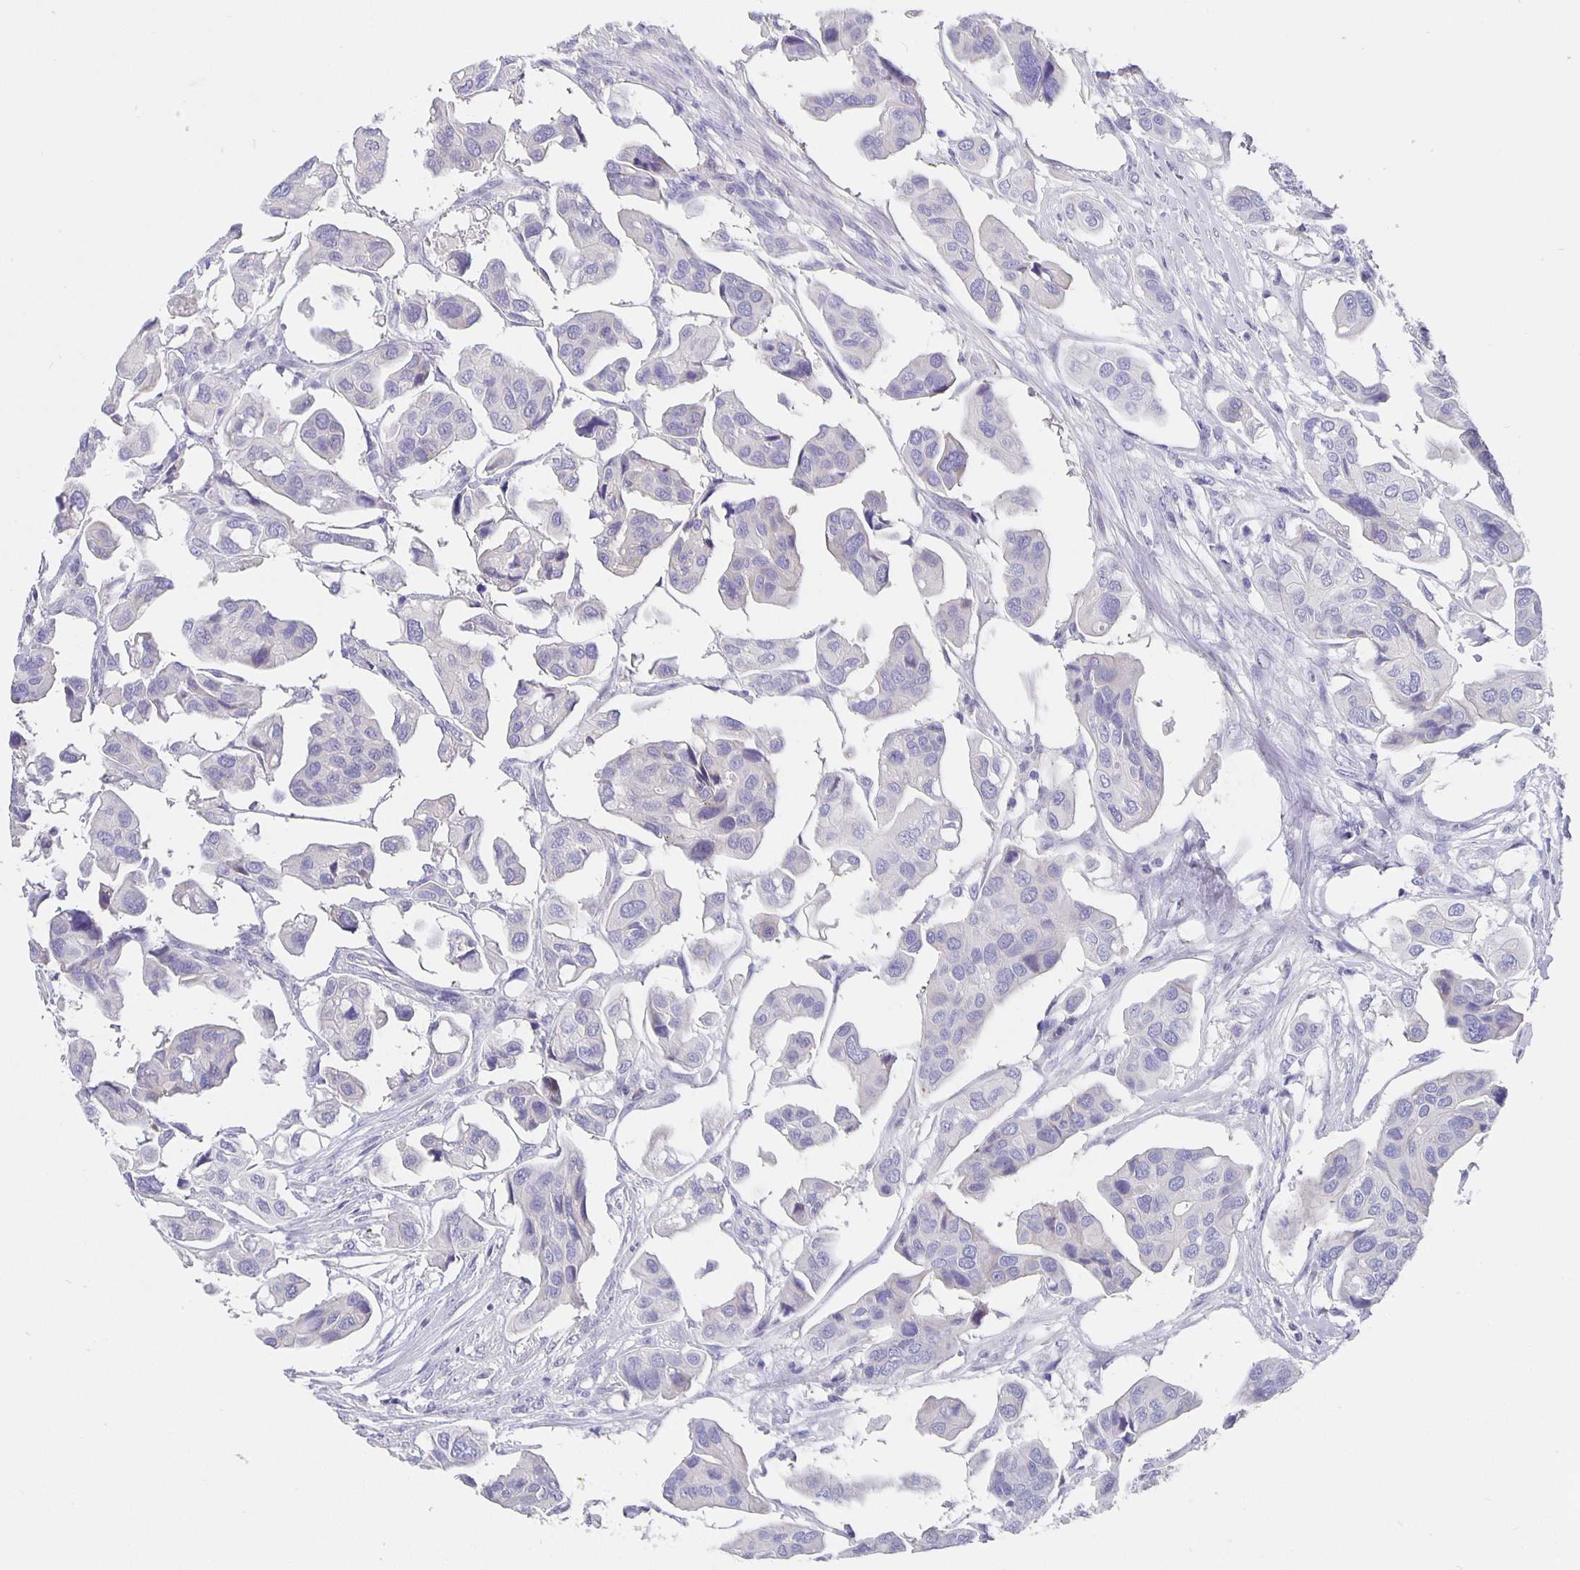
{"staining": {"intensity": "negative", "quantity": "none", "location": "none"}, "tissue": "renal cancer", "cell_type": "Tumor cells", "image_type": "cancer", "snomed": [{"axis": "morphology", "description": "Adenocarcinoma, NOS"}, {"axis": "topography", "description": "Urinary bladder"}], "caption": "Immunohistochemistry micrograph of human renal cancer (adenocarcinoma) stained for a protein (brown), which exhibits no positivity in tumor cells.", "gene": "CFAP74", "patient": {"sex": "male", "age": 61}}